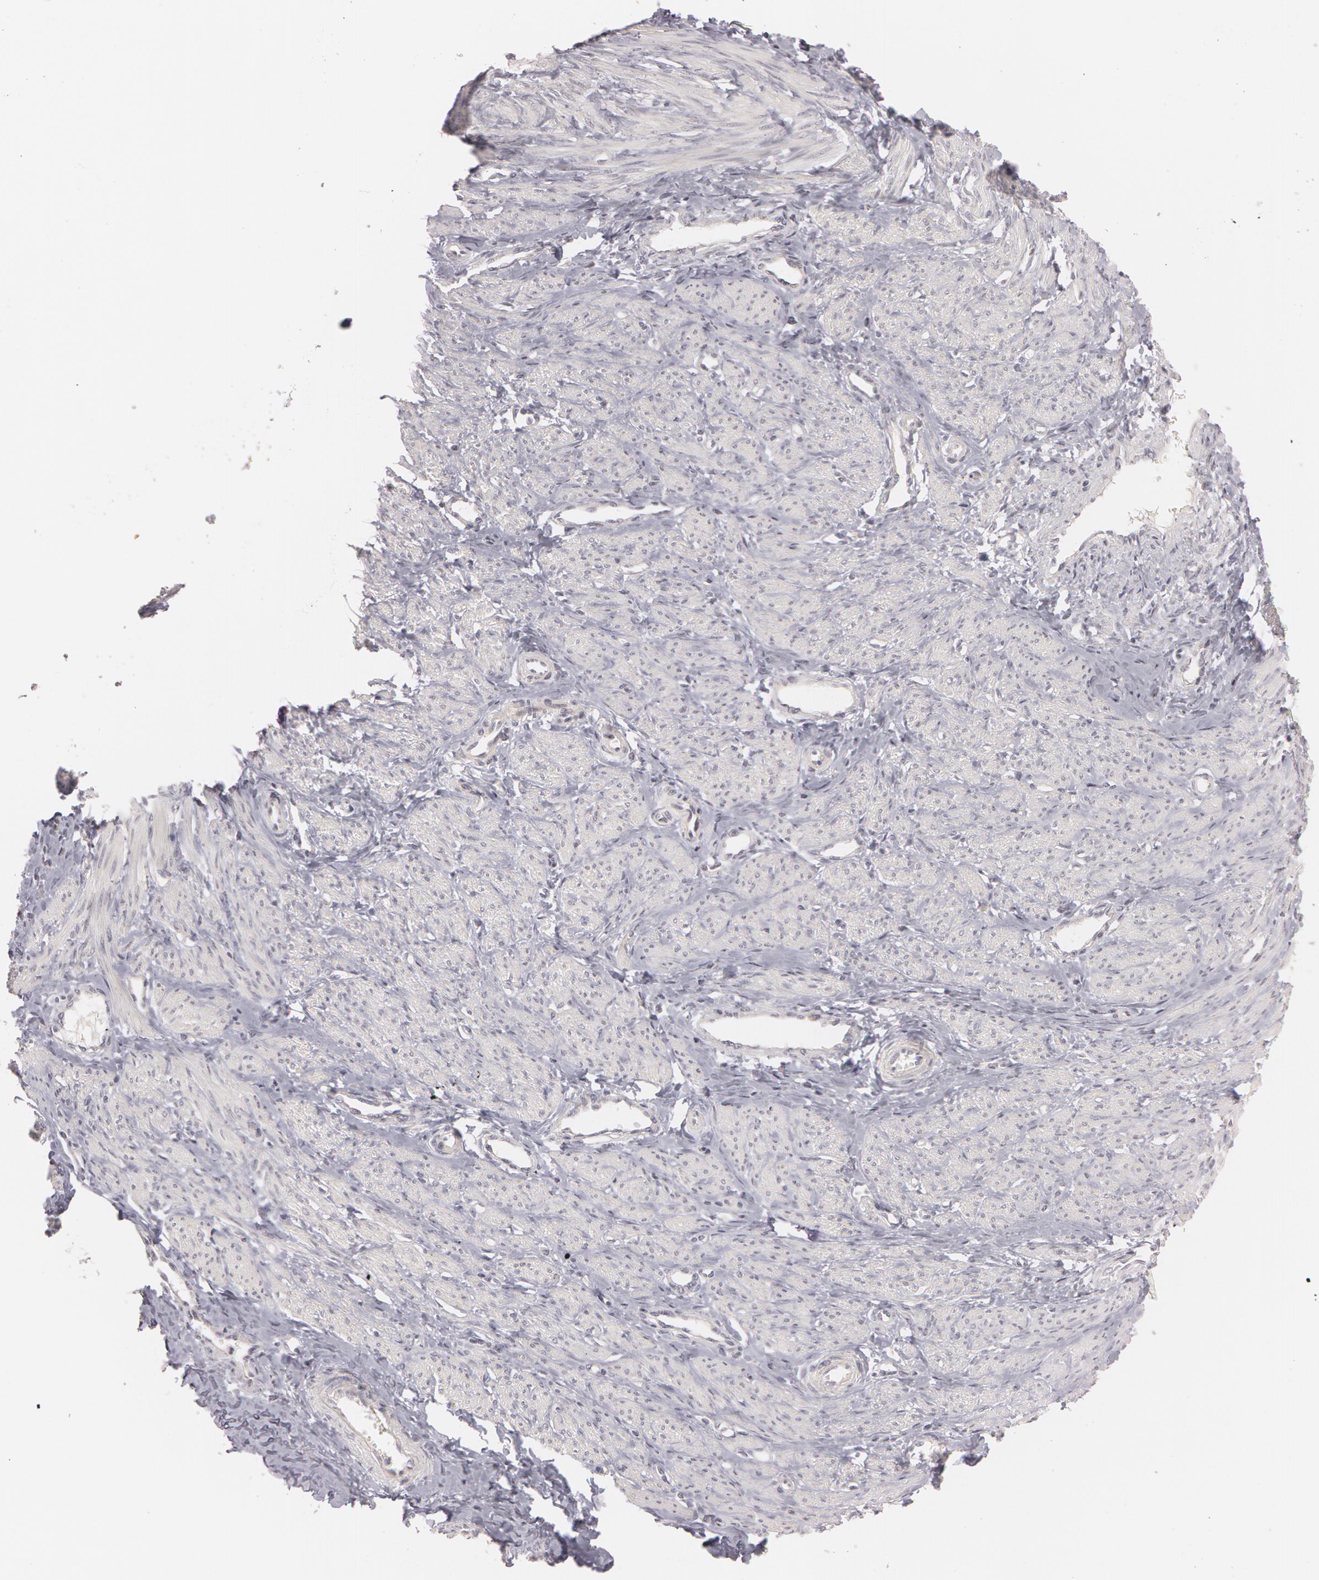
{"staining": {"intensity": "negative", "quantity": "none", "location": "none"}, "tissue": "smooth muscle", "cell_type": "Smooth muscle cells", "image_type": "normal", "snomed": [{"axis": "morphology", "description": "Normal tissue, NOS"}, {"axis": "topography", "description": "Smooth muscle"}, {"axis": "topography", "description": "Uterus"}], "caption": "Image shows no significant protein staining in smooth muscle cells of unremarkable smooth muscle.", "gene": "RALGAPA1", "patient": {"sex": "female", "age": 39}}